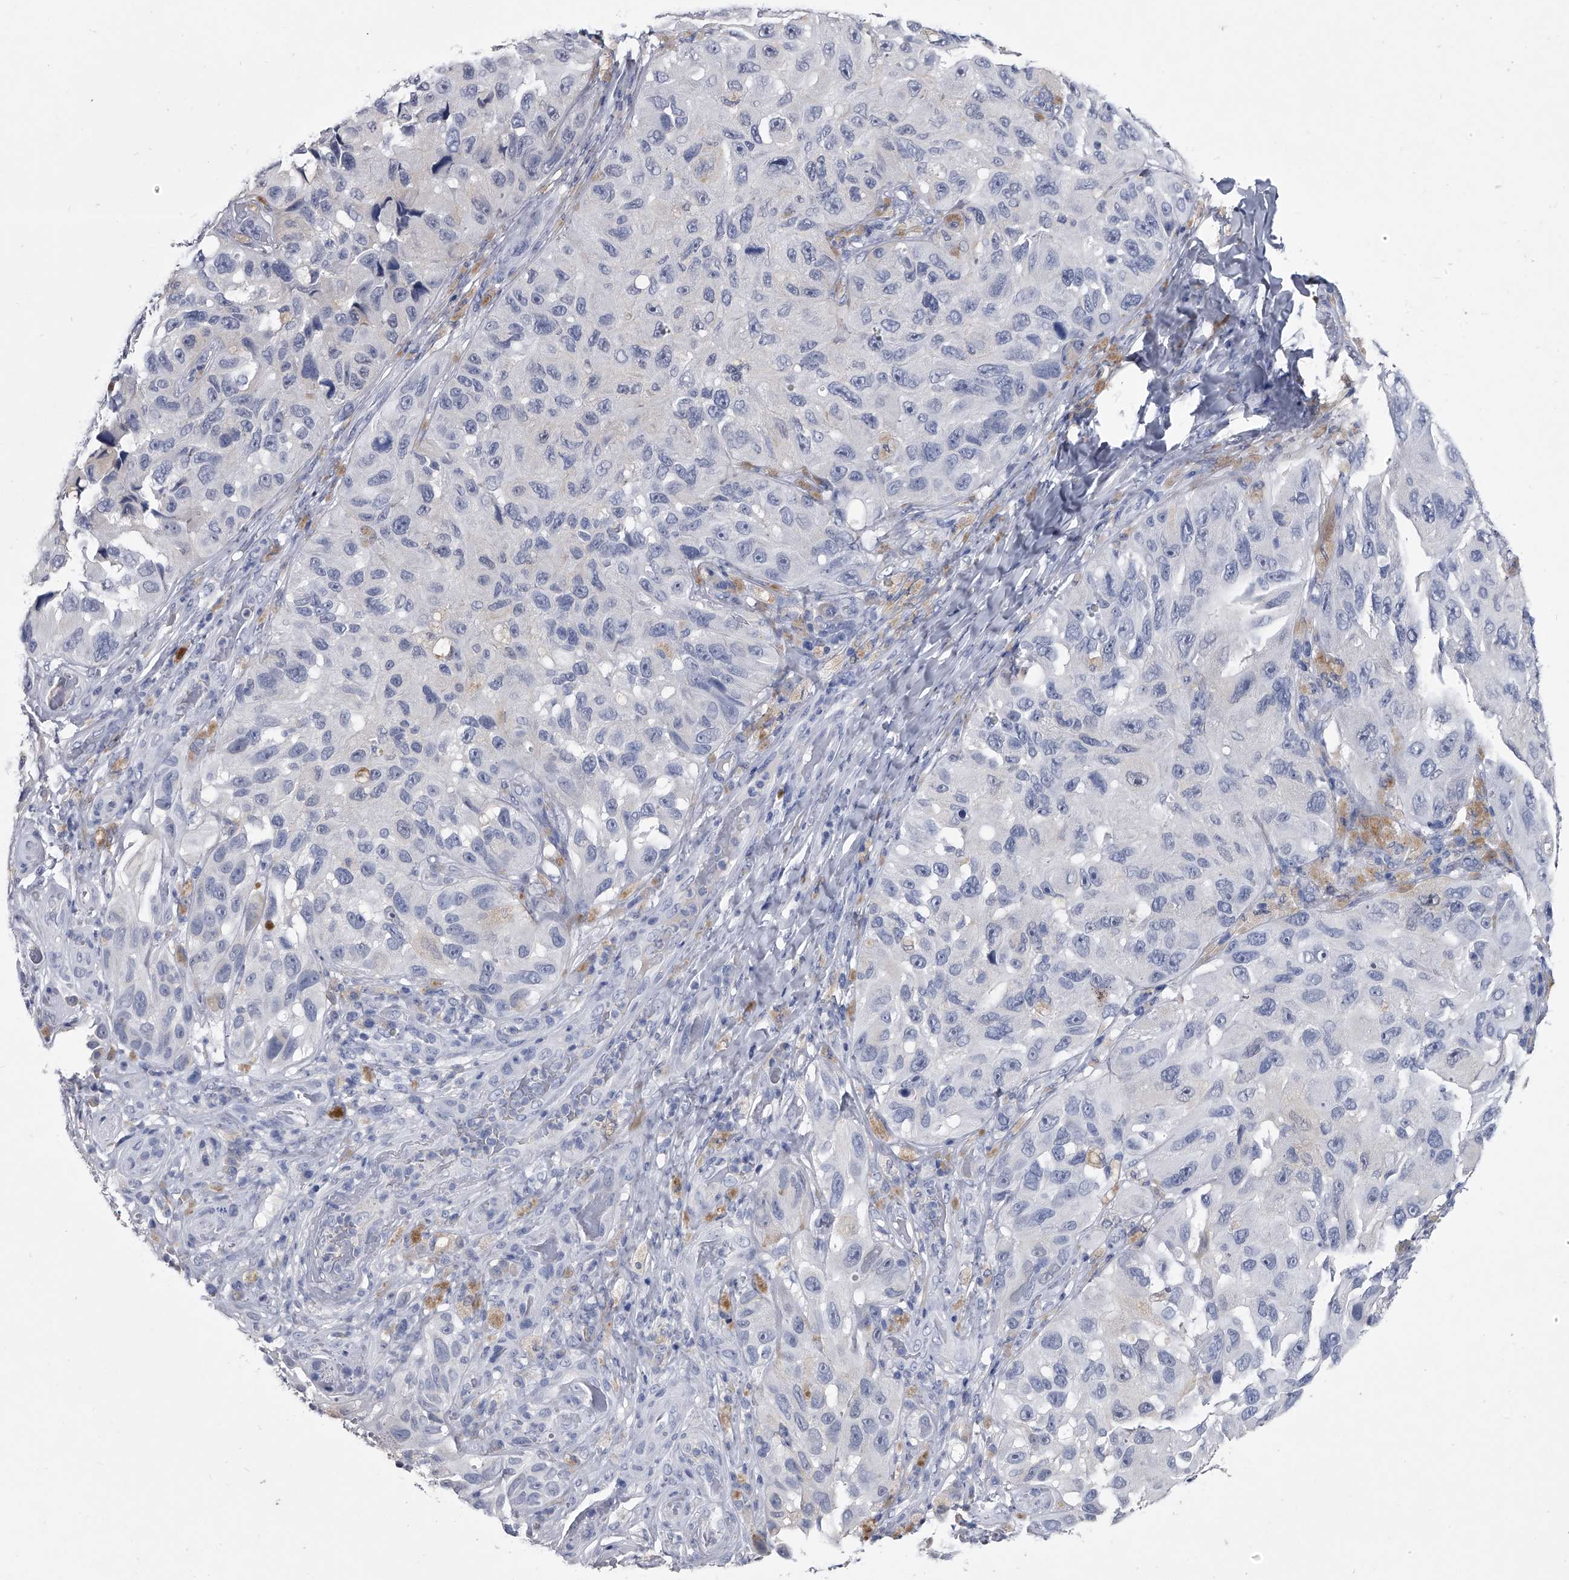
{"staining": {"intensity": "negative", "quantity": "none", "location": "none"}, "tissue": "melanoma", "cell_type": "Tumor cells", "image_type": "cancer", "snomed": [{"axis": "morphology", "description": "Malignant melanoma, NOS"}, {"axis": "topography", "description": "Skin"}], "caption": "Malignant melanoma was stained to show a protein in brown. There is no significant expression in tumor cells.", "gene": "BCAS1", "patient": {"sex": "female", "age": 73}}